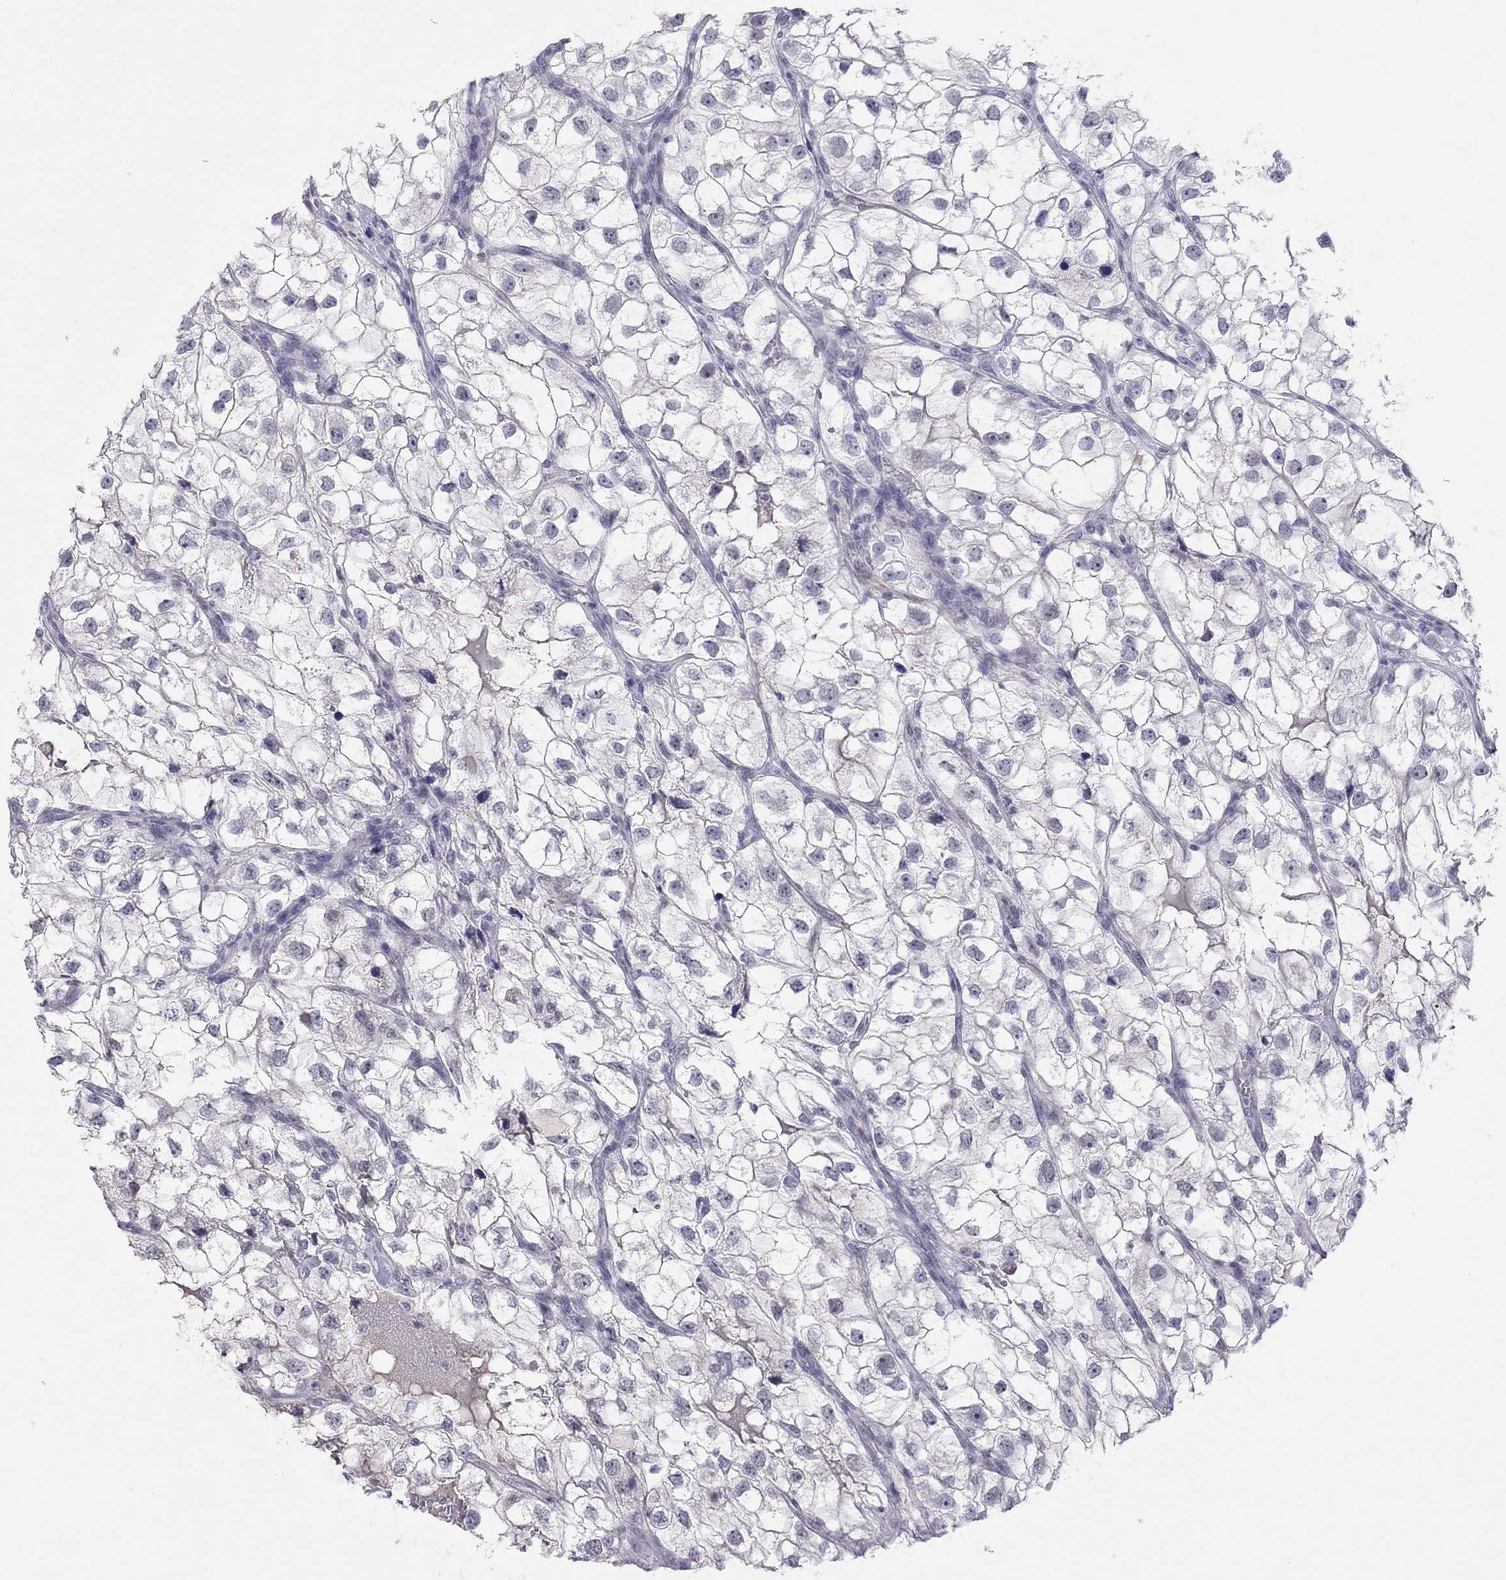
{"staining": {"intensity": "negative", "quantity": "none", "location": "none"}, "tissue": "renal cancer", "cell_type": "Tumor cells", "image_type": "cancer", "snomed": [{"axis": "morphology", "description": "Adenocarcinoma, NOS"}, {"axis": "topography", "description": "Kidney"}], "caption": "The histopathology image shows no staining of tumor cells in renal adenocarcinoma.", "gene": "JHY", "patient": {"sex": "male", "age": 59}}